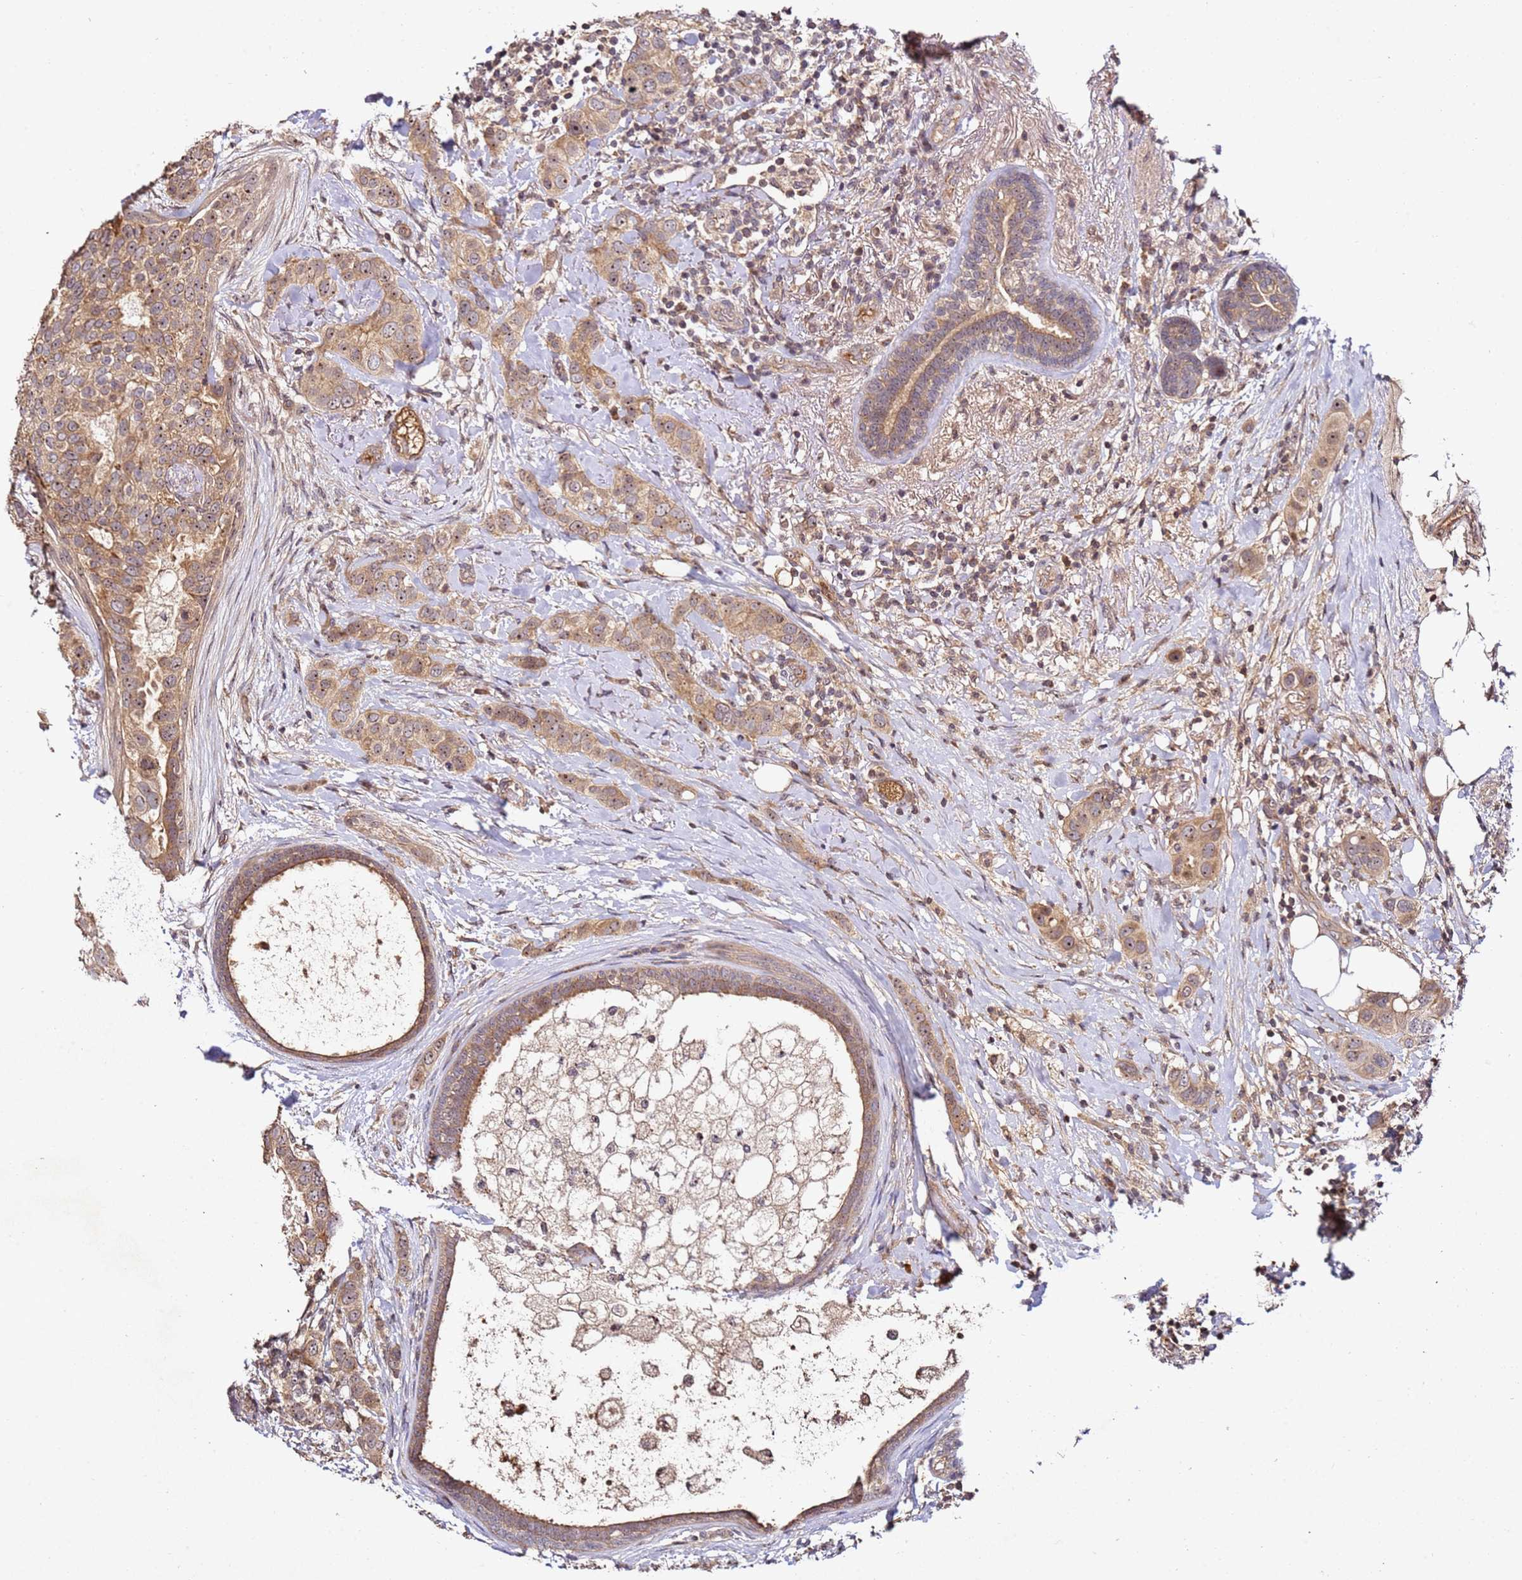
{"staining": {"intensity": "moderate", "quantity": ">75%", "location": "cytoplasmic/membranous,nuclear"}, "tissue": "breast cancer", "cell_type": "Tumor cells", "image_type": "cancer", "snomed": [{"axis": "morphology", "description": "Lobular carcinoma"}, {"axis": "topography", "description": "Breast"}], "caption": "Immunohistochemistry (IHC) micrograph of neoplastic tissue: breast lobular carcinoma stained using IHC exhibits medium levels of moderate protein expression localized specifically in the cytoplasmic/membranous and nuclear of tumor cells, appearing as a cytoplasmic/membranous and nuclear brown color.", "gene": "DDX27", "patient": {"sex": "female", "age": 51}}